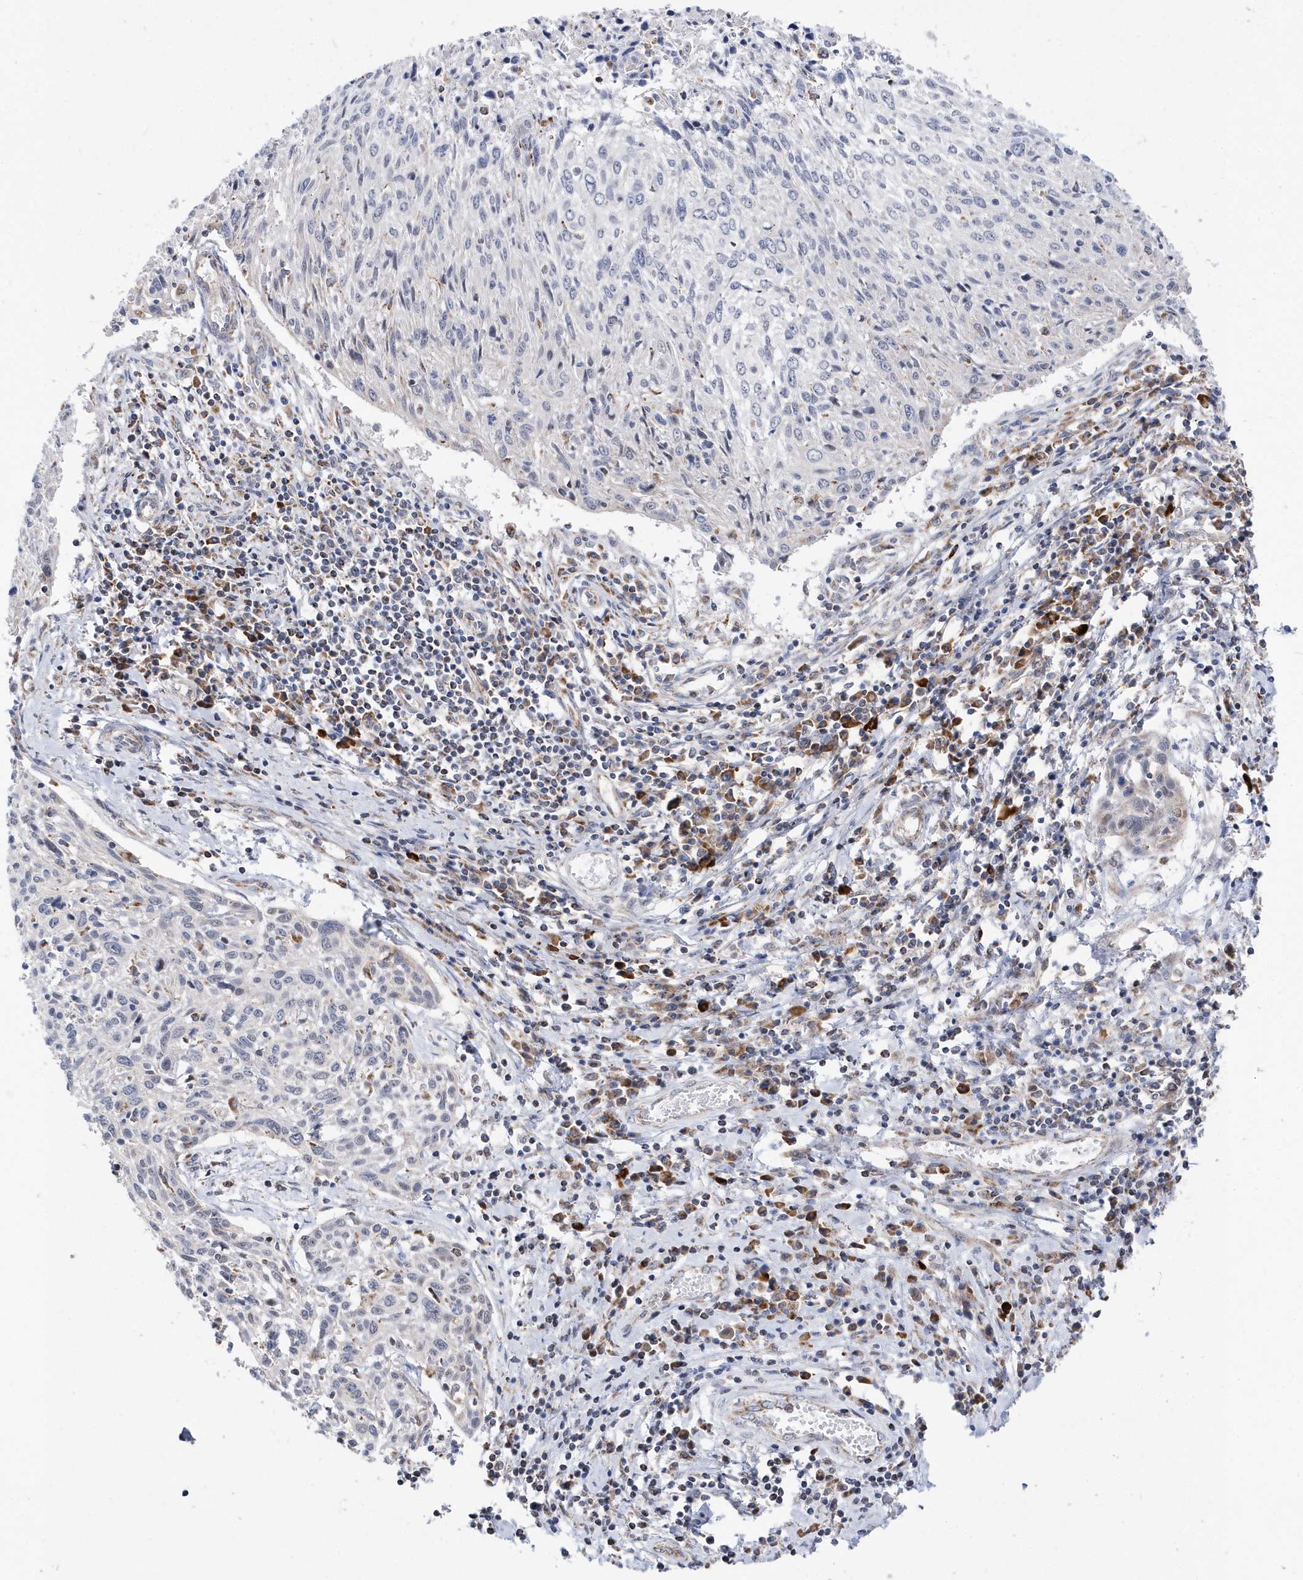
{"staining": {"intensity": "negative", "quantity": "none", "location": "none"}, "tissue": "cervical cancer", "cell_type": "Tumor cells", "image_type": "cancer", "snomed": [{"axis": "morphology", "description": "Squamous cell carcinoma, NOS"}, {"axis": "topography", "description": "Cervix"}], "caption": "Immunohistochemistry (IHC) micrograph of neoplastic tissue: cervical squamous cell carcinoma stained with DAB reveals no significant protein positivity in tumor cells.", "gene": "SPATA5", "patient": {"sex": "female", "age": 51}}